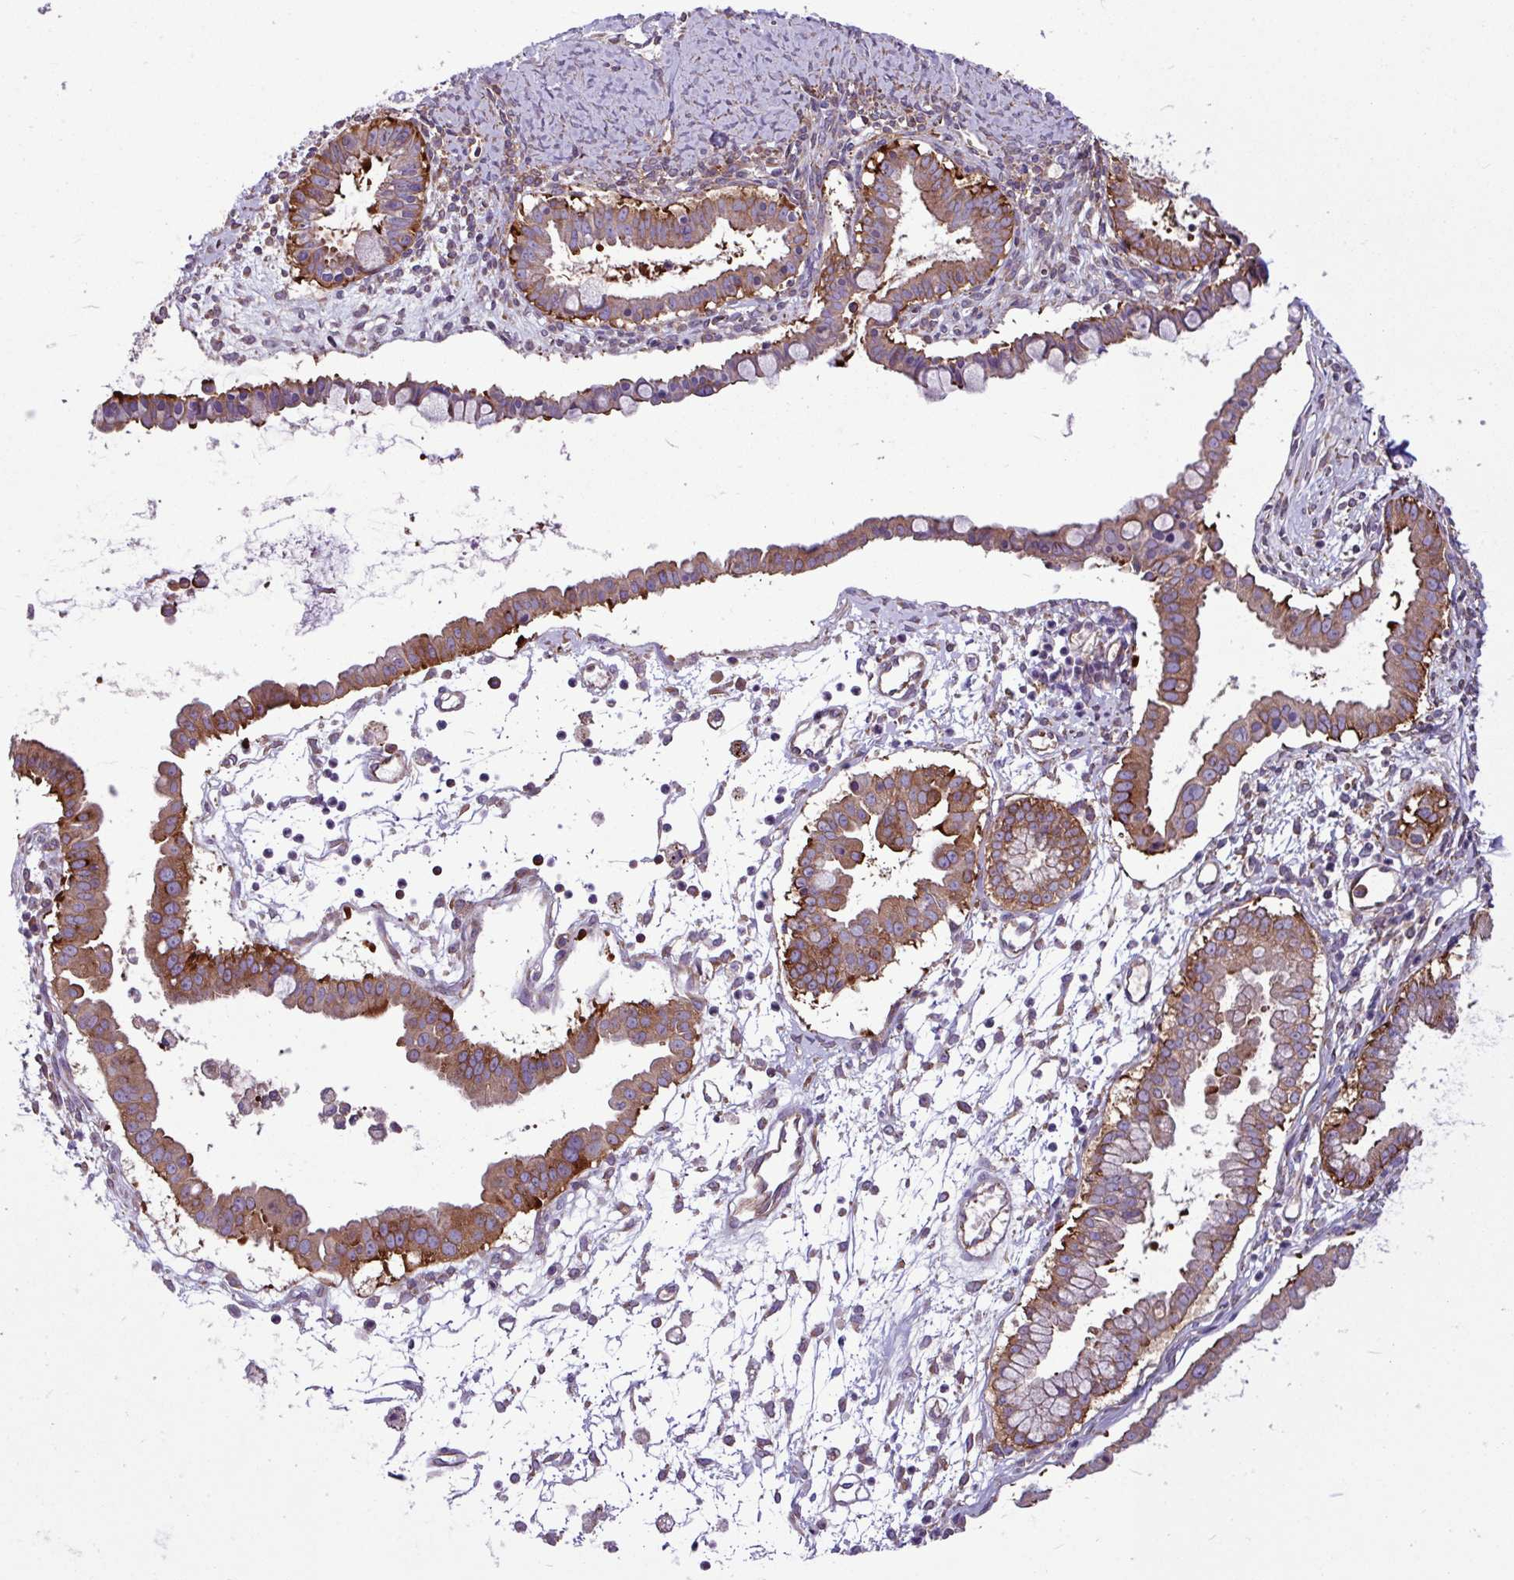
{"staining": {"intensity": "strong", "quantity": ">75%", "location": "cytoplasmic/membranous"}, "tissue": "ovarian cancer", "cell_type": "Tumor cells", "image_type": "cancer", "snomed": [{"axis": "morphology", "description": "Cystadenocarcinoma, mucinous, NOS"}, {"axis": "topography", "description": "Ovary"}], "caption": "Protein expression analysis of human mucinous cystadenocarcinoma (ovarian) reveals strong cytoplasmic/membranous positivity in about >75% of tumor cells.", "gene": "MROH2A", "patient": {"sex": "female", "age": 61}}